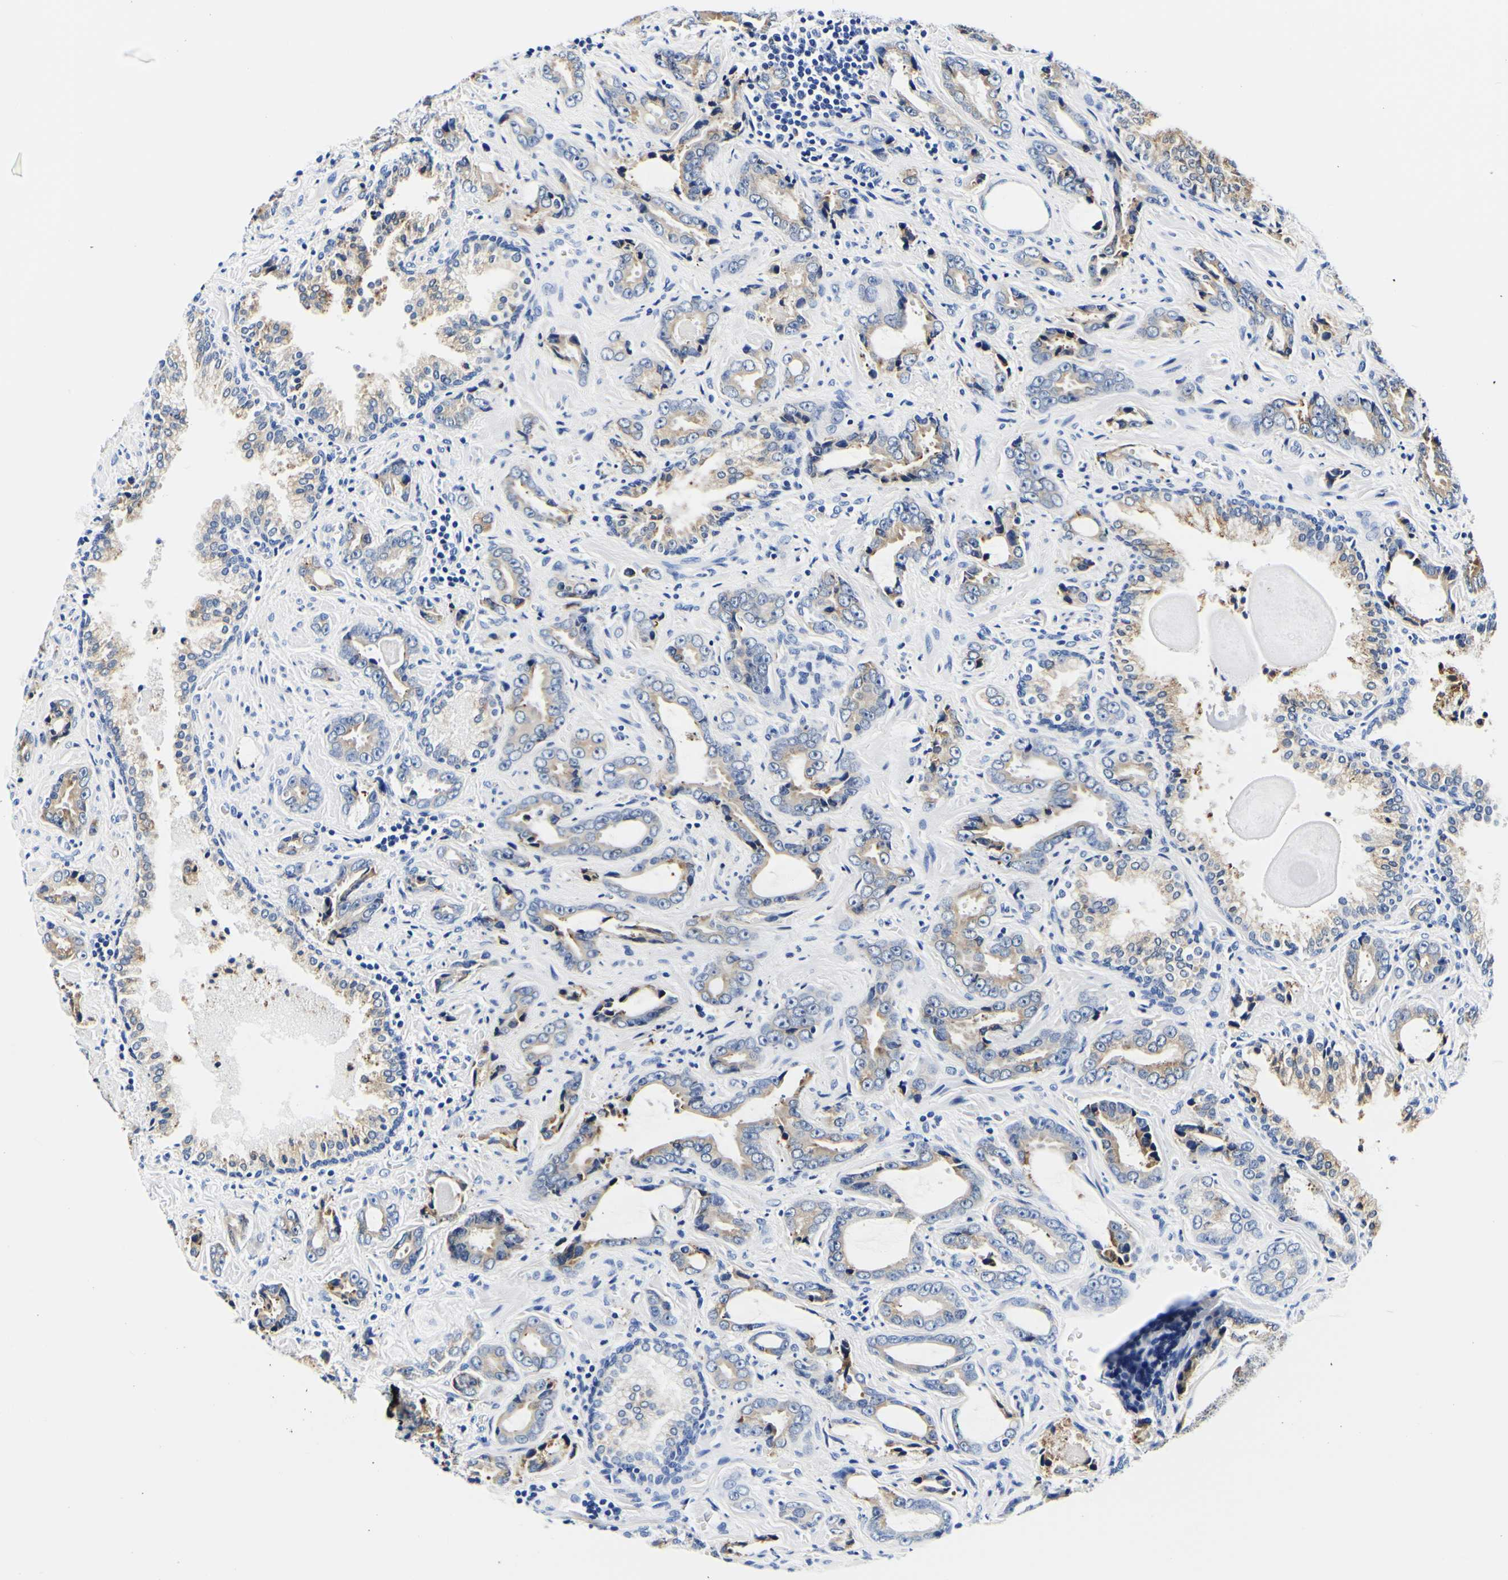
{"staining": {"intensity": "moderate", "quantity": "<25%", "location": "cytoplasmic/membranous"}, "tissue": "prostate cancer", "cell_type": "Tumor cells", "image_type": "cancer", "snomed": [{"axis": "morphology", "description": "Adenocarcinoma, Low grade"}, {"axis": "topography", "description": "Prostate"}], "caption": "Moderate cytoplasmic/membranous expression for a protein is identified in about <25% of tumor cells of prostate cancer using immunohistochemistry.", "gene": "P4HB", "patient": {"sex": "male", "age": 60}}